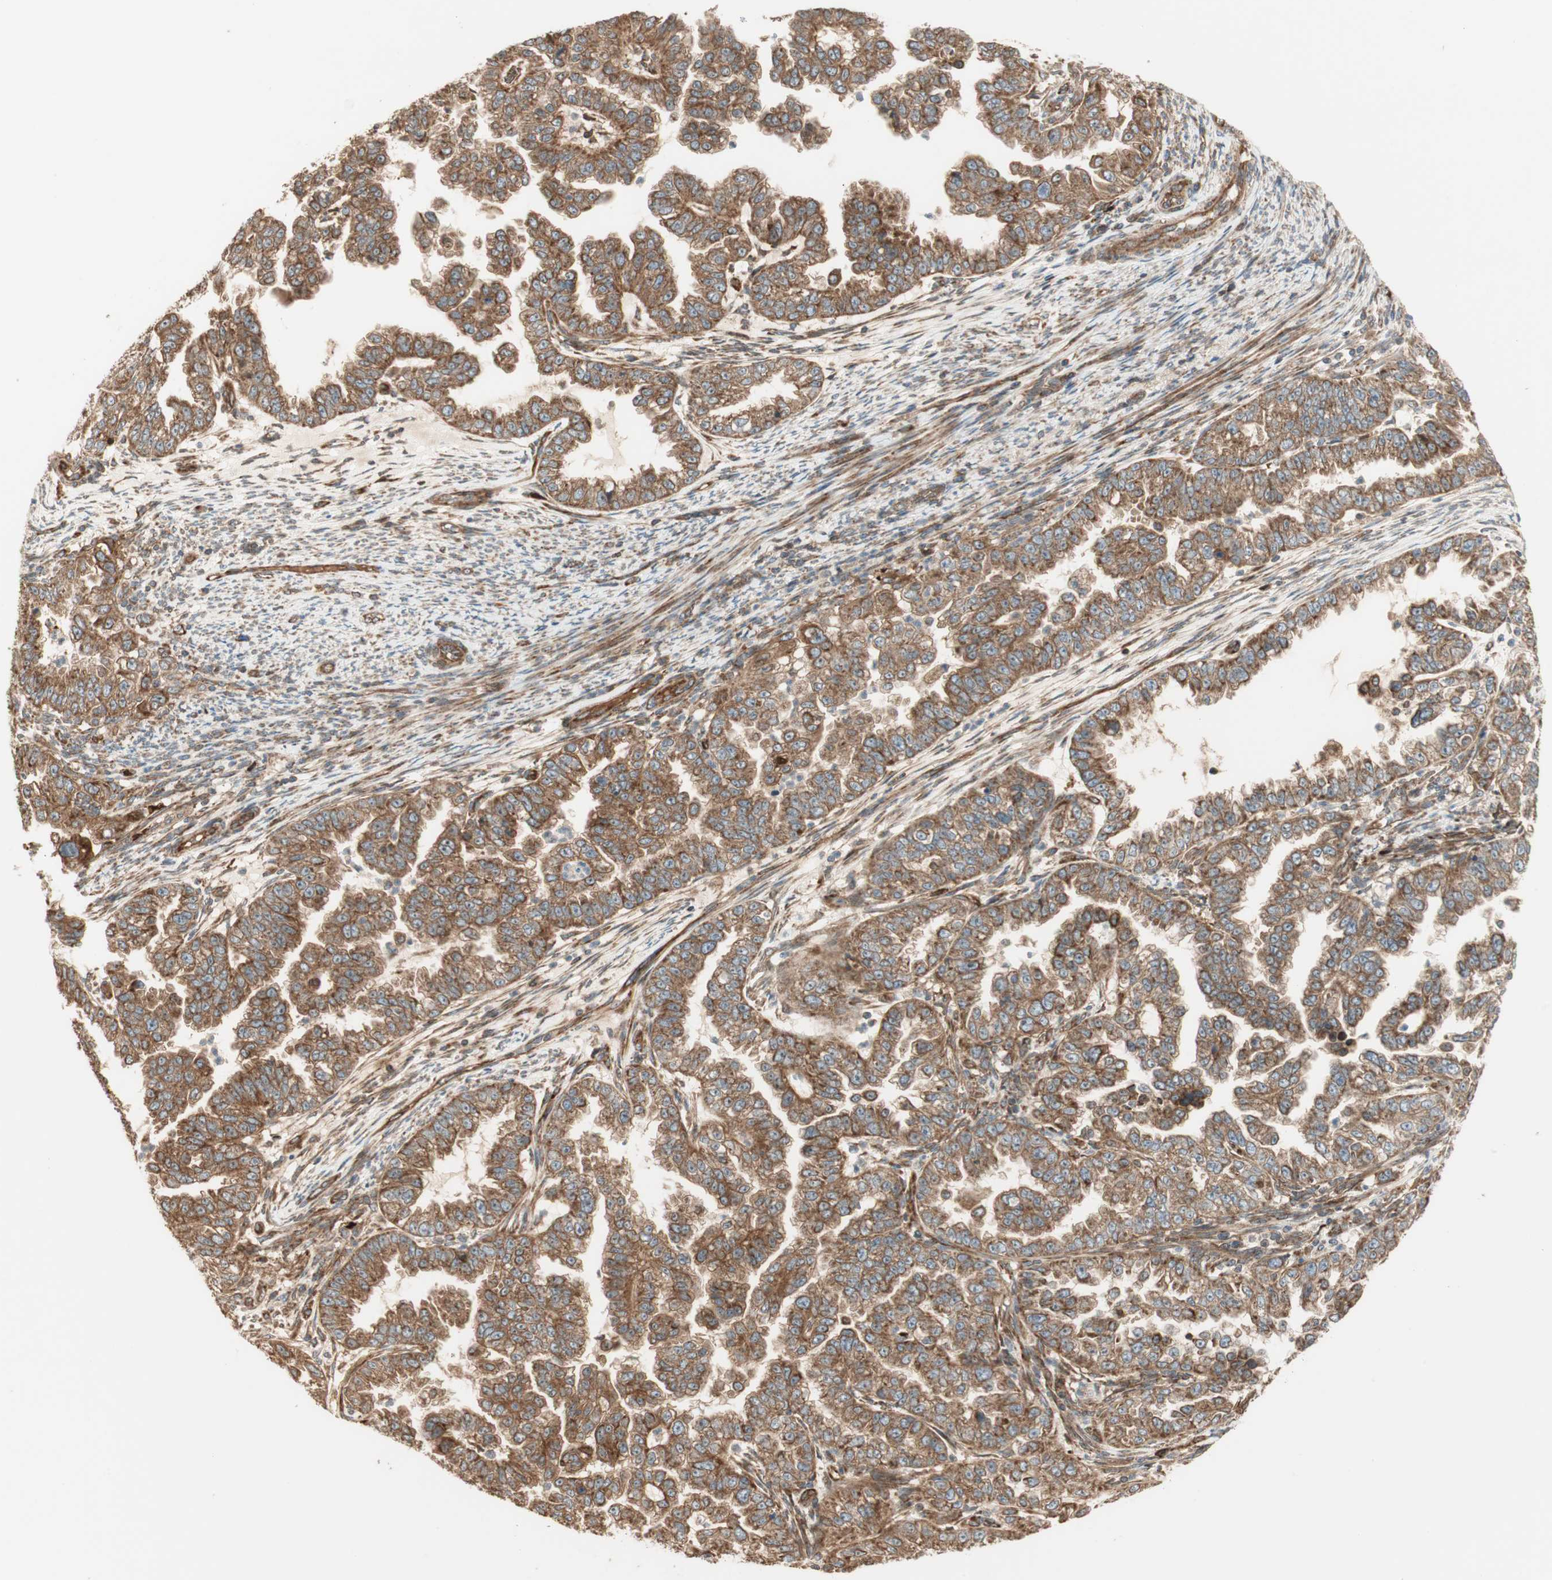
{"staining": {"intensity": "strong", "quantity": ">75%", "location": "cytoplasmic/membranous"}, "tissue": "endometrial cancer", "cell_type": "Tumor cells", "image_type": "cancer", "snomed": [{"axis": "morphology", "description": "Adenocarcinoma, NOS"}, {"axis": "topography", "description": "Endometrium"}], "caption": "Immunohistochemistry histopathology image of neoplastic tissue: endometrial cancer stained using immunohistochemistry exhibits high levels of strong protein expression localized specifically in the cytoplasmic/membranous of tumor cells, appearing as a cytoplasmic/membranous brown color.", "gene": "CTTNBP2NL", "patient": {"sex": "female", "age": 85}}